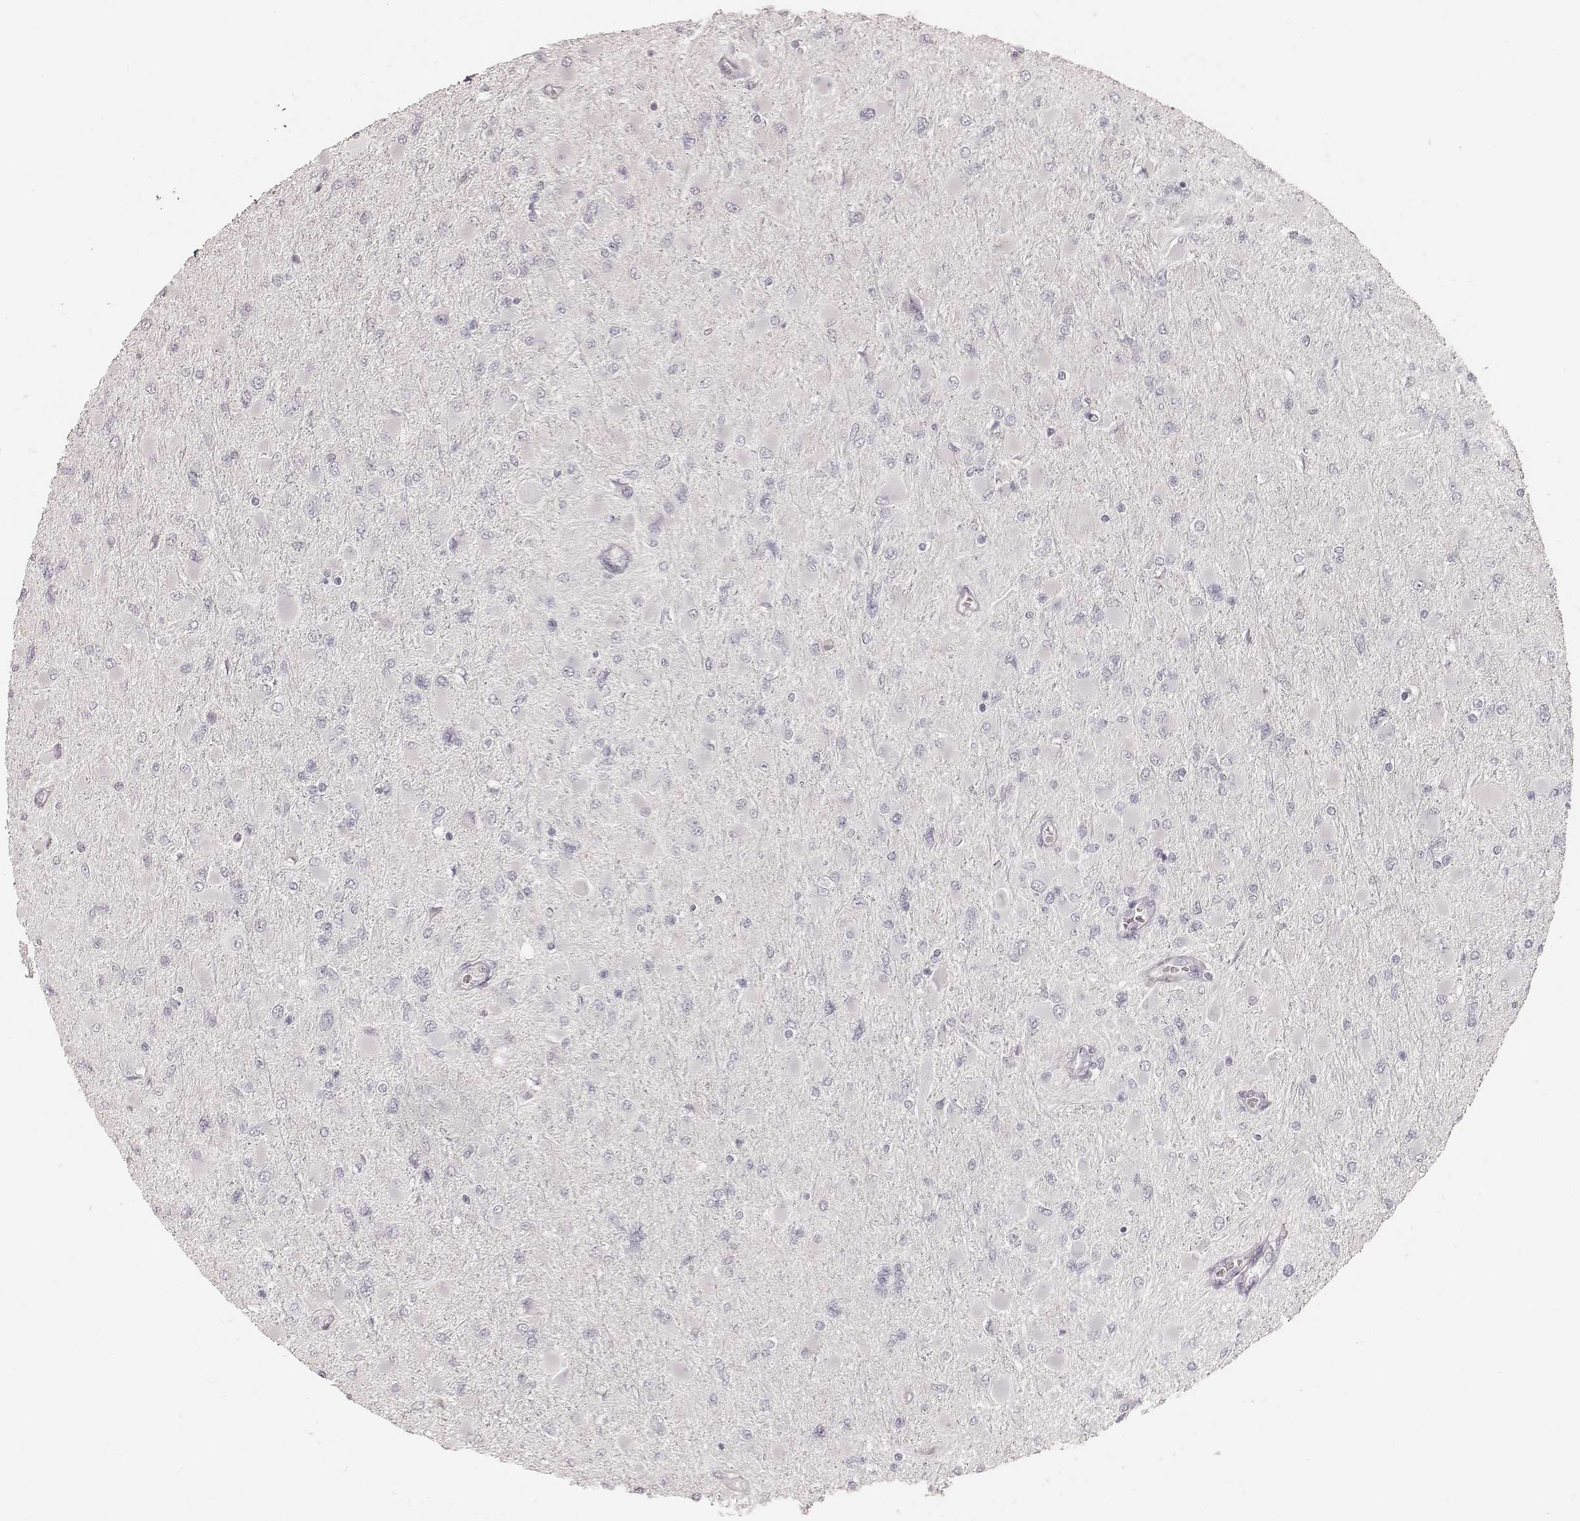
{"staining": {"intensity": "negative", "quantity": "none", "location": "none"}, "tissue": "glioma", "cell_type": "Tumor cells", "image_type": "cancer", "snomed": [{"axis": "morphology", "description": "Glioma, malignant, High grade"}, {"axis": "topography", "description": "Cerebral cortex"}], "caption": "The photomicrograph reveals no significant positivity in tumor cells of glioma.", "gene": "TEX37", "patient": {"sex": "female", "age": 36}}